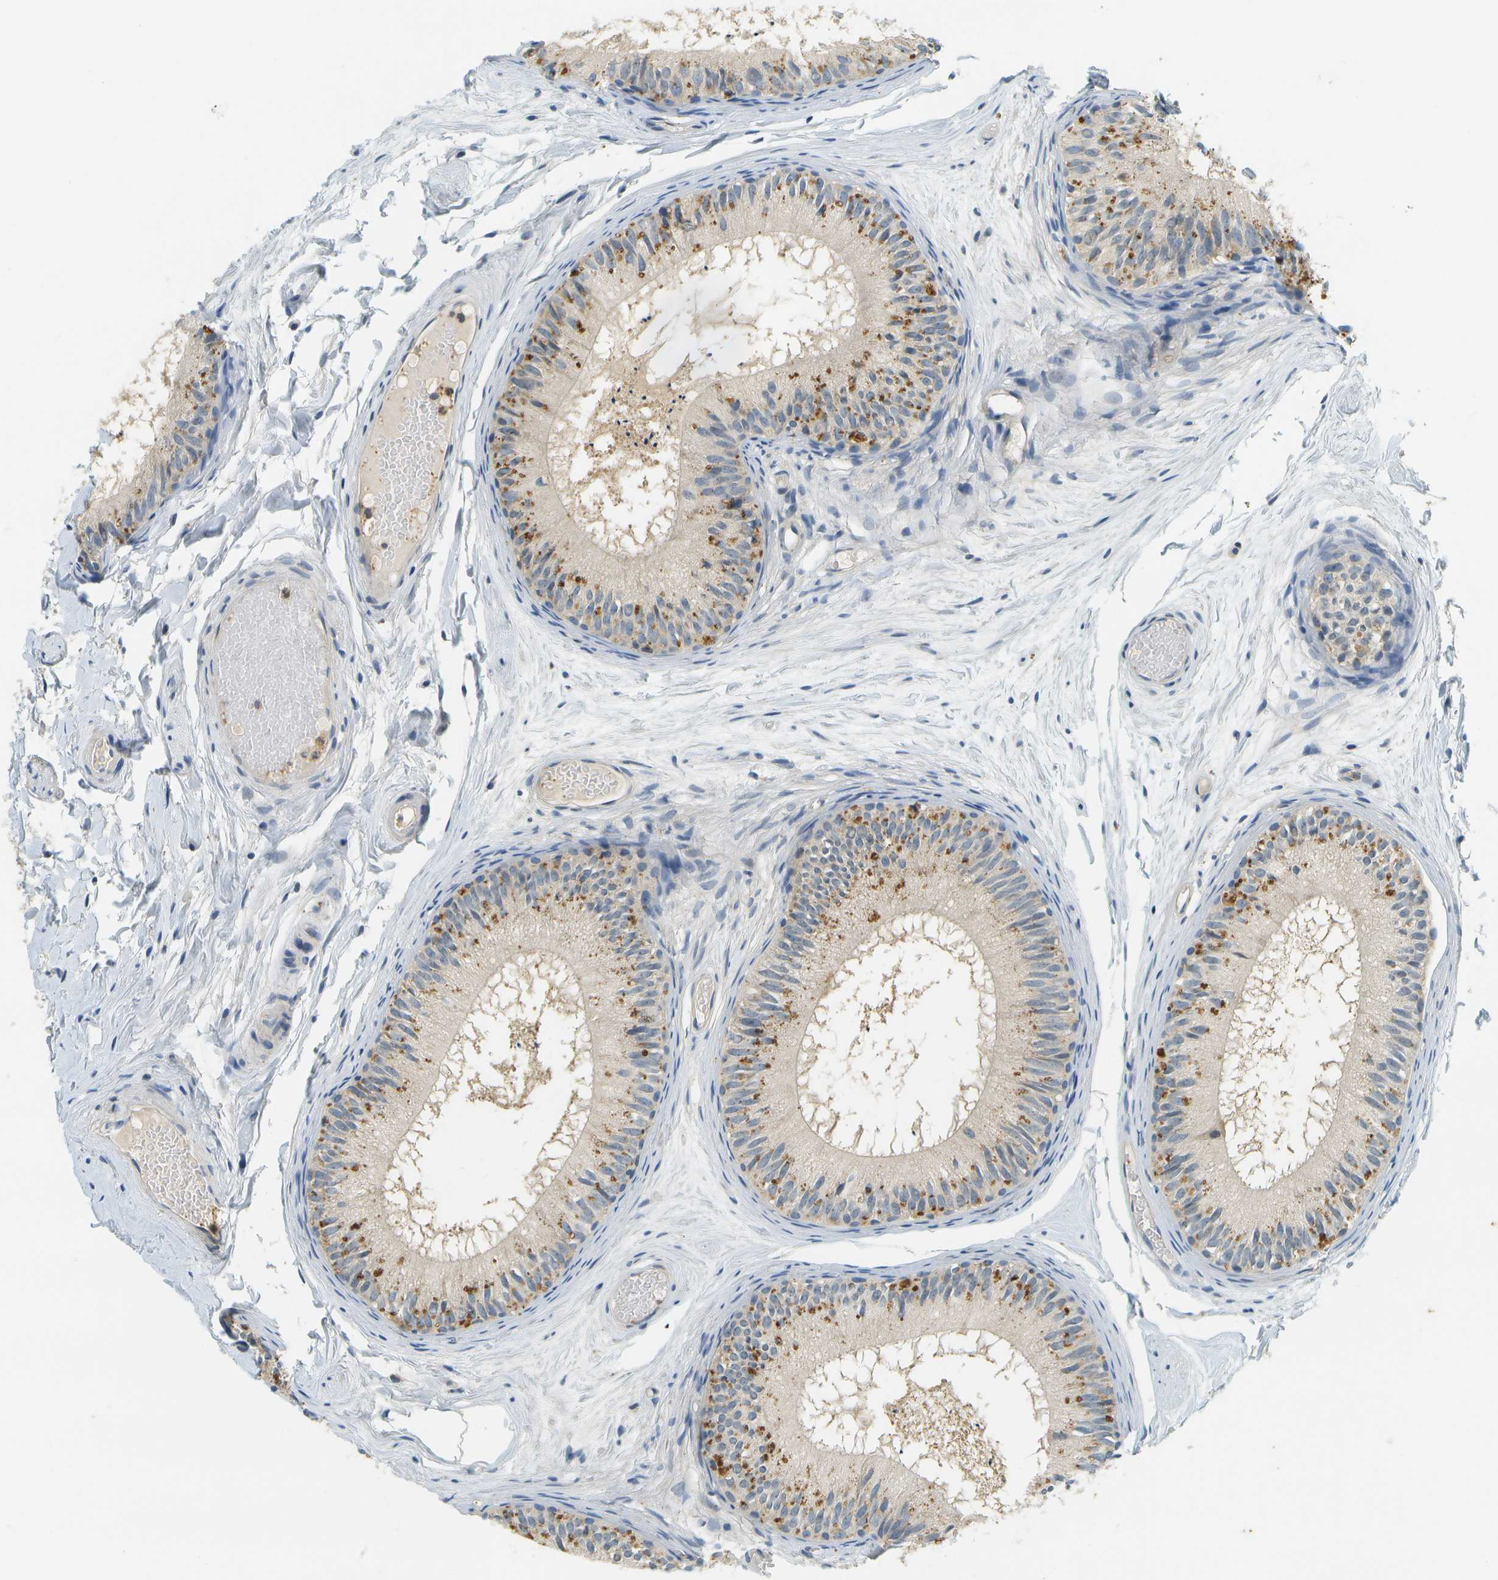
{"staining": {"intensity": "moderate", "quantity": "<25%", "location": "cytoplasmic/membranous"}, "tissue": "epididymis", "cell_type": "Glandular cells", "image_type": "normal", "snomed": [{"axis": "morphology", "description": "Normal tissue, NOS"}, {"axis": "topography", "description": "Epididymis"}], "caption": "High-magnification brightfield microscopy of benign epididymis stained with DAB (brown) and counterstained with hematoxylin (blue). glandular cells exhibit moderate cytoplasmic/membranous positivity is appreciated in about<25% of cells. (Stains: DAB in brown, nuclei in blue, Microscopy: brightfield microscopy at high magnification).", "gene": "RASGRP2", "patient": {"sex": "male", "age": 46}}